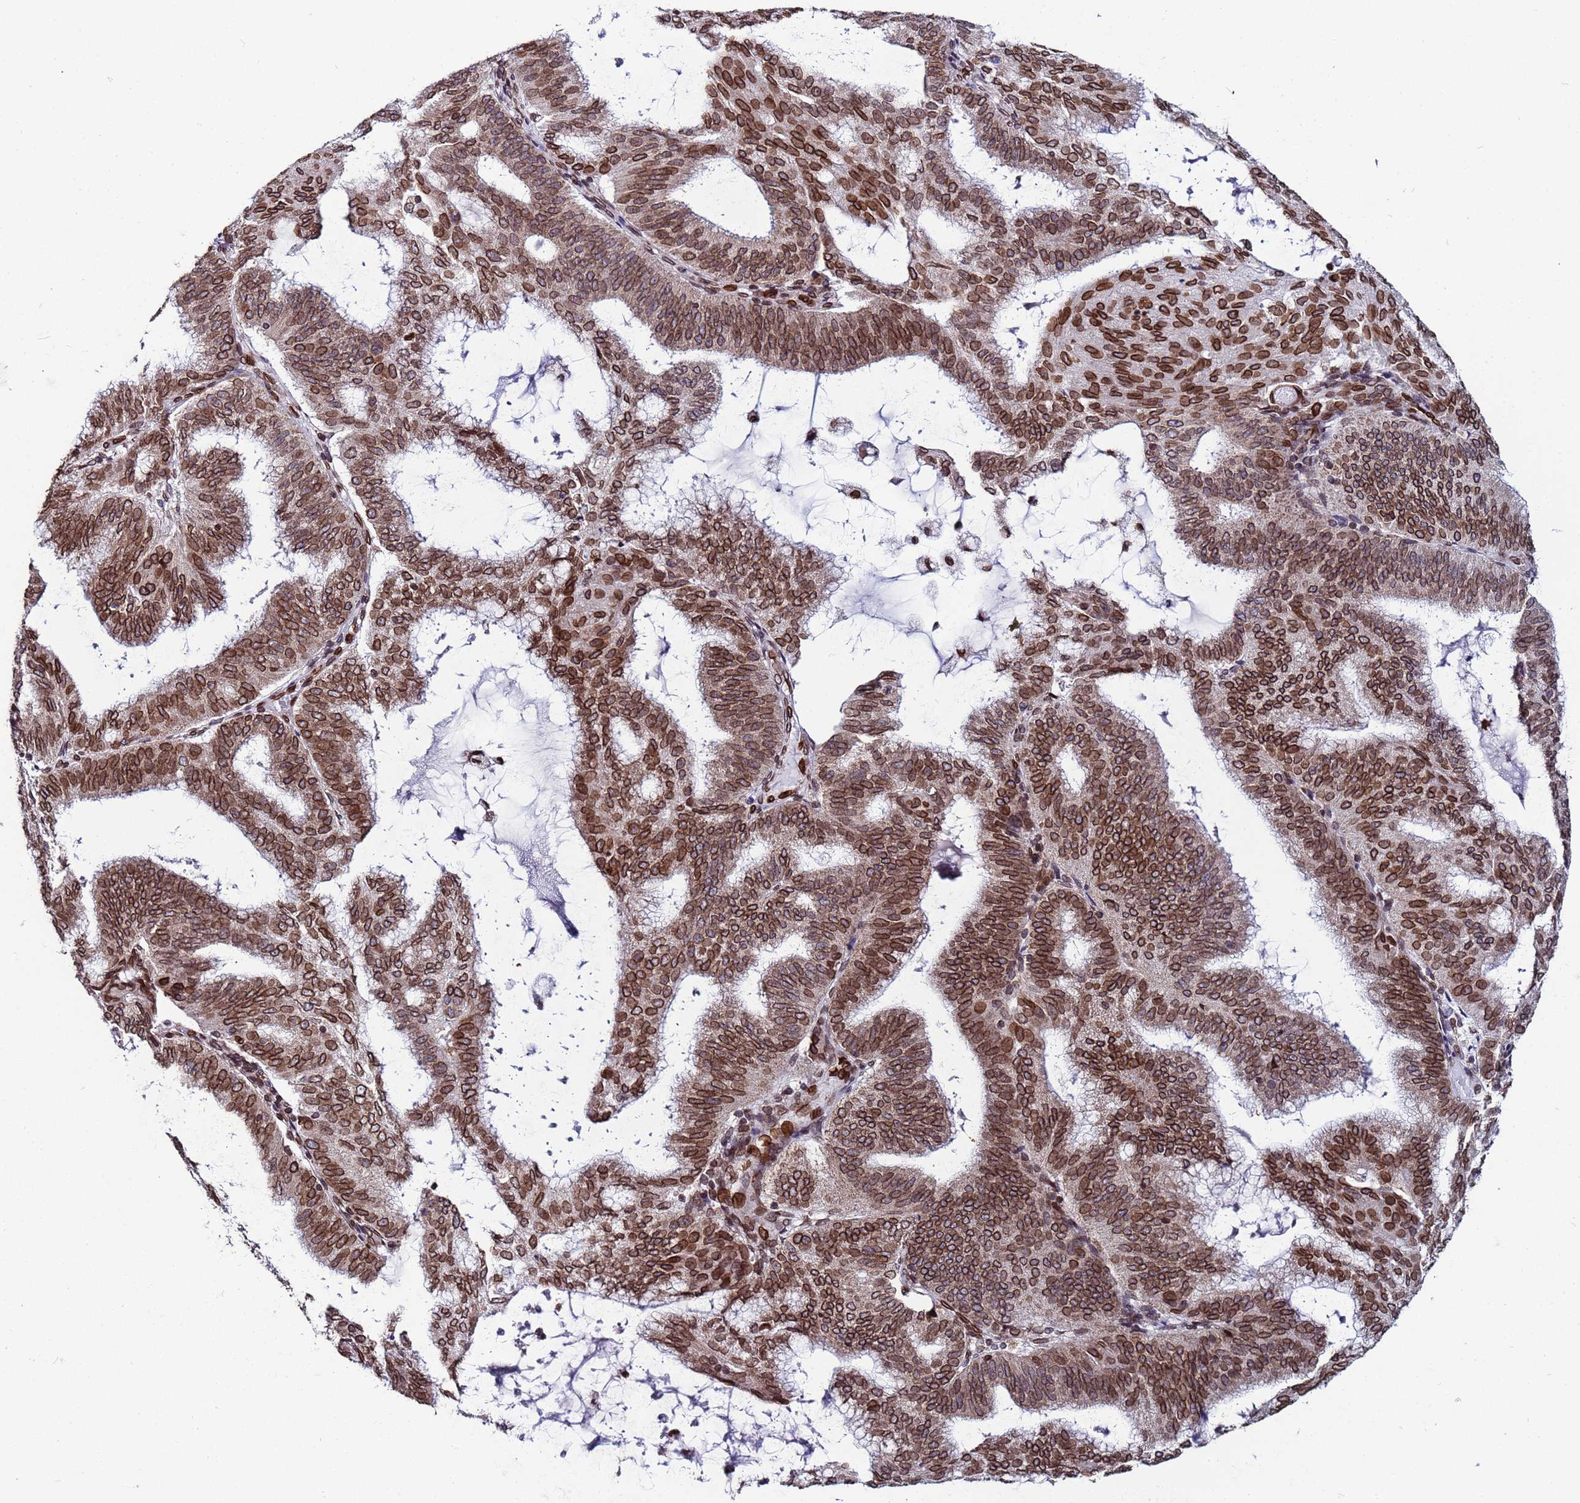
{"staining": {"intensity": "strong", "quantity": ">75%", "location": "cytoplasmic/membranous,nuclear"}, "tissue": "endometrial cancer", "cell_type": "Tumor cells", "image_type": "cancer", "snomed": [{"axis": "morphology", "description": "Adenocarcinoma, NOS"}, {"axis": "topography", "description": "Endometrium"}], "caption": "Tumor cells show high levels of strong cytoplasmic/membranous and nuclear expression in about >75% of cells in endometrial adenocarcinoma. (brown staining indicates protein expression, while blue staining denotes nuclei).", "gene": "TOR1AIP1", "patient": {"sex": "female", "age": 49}}